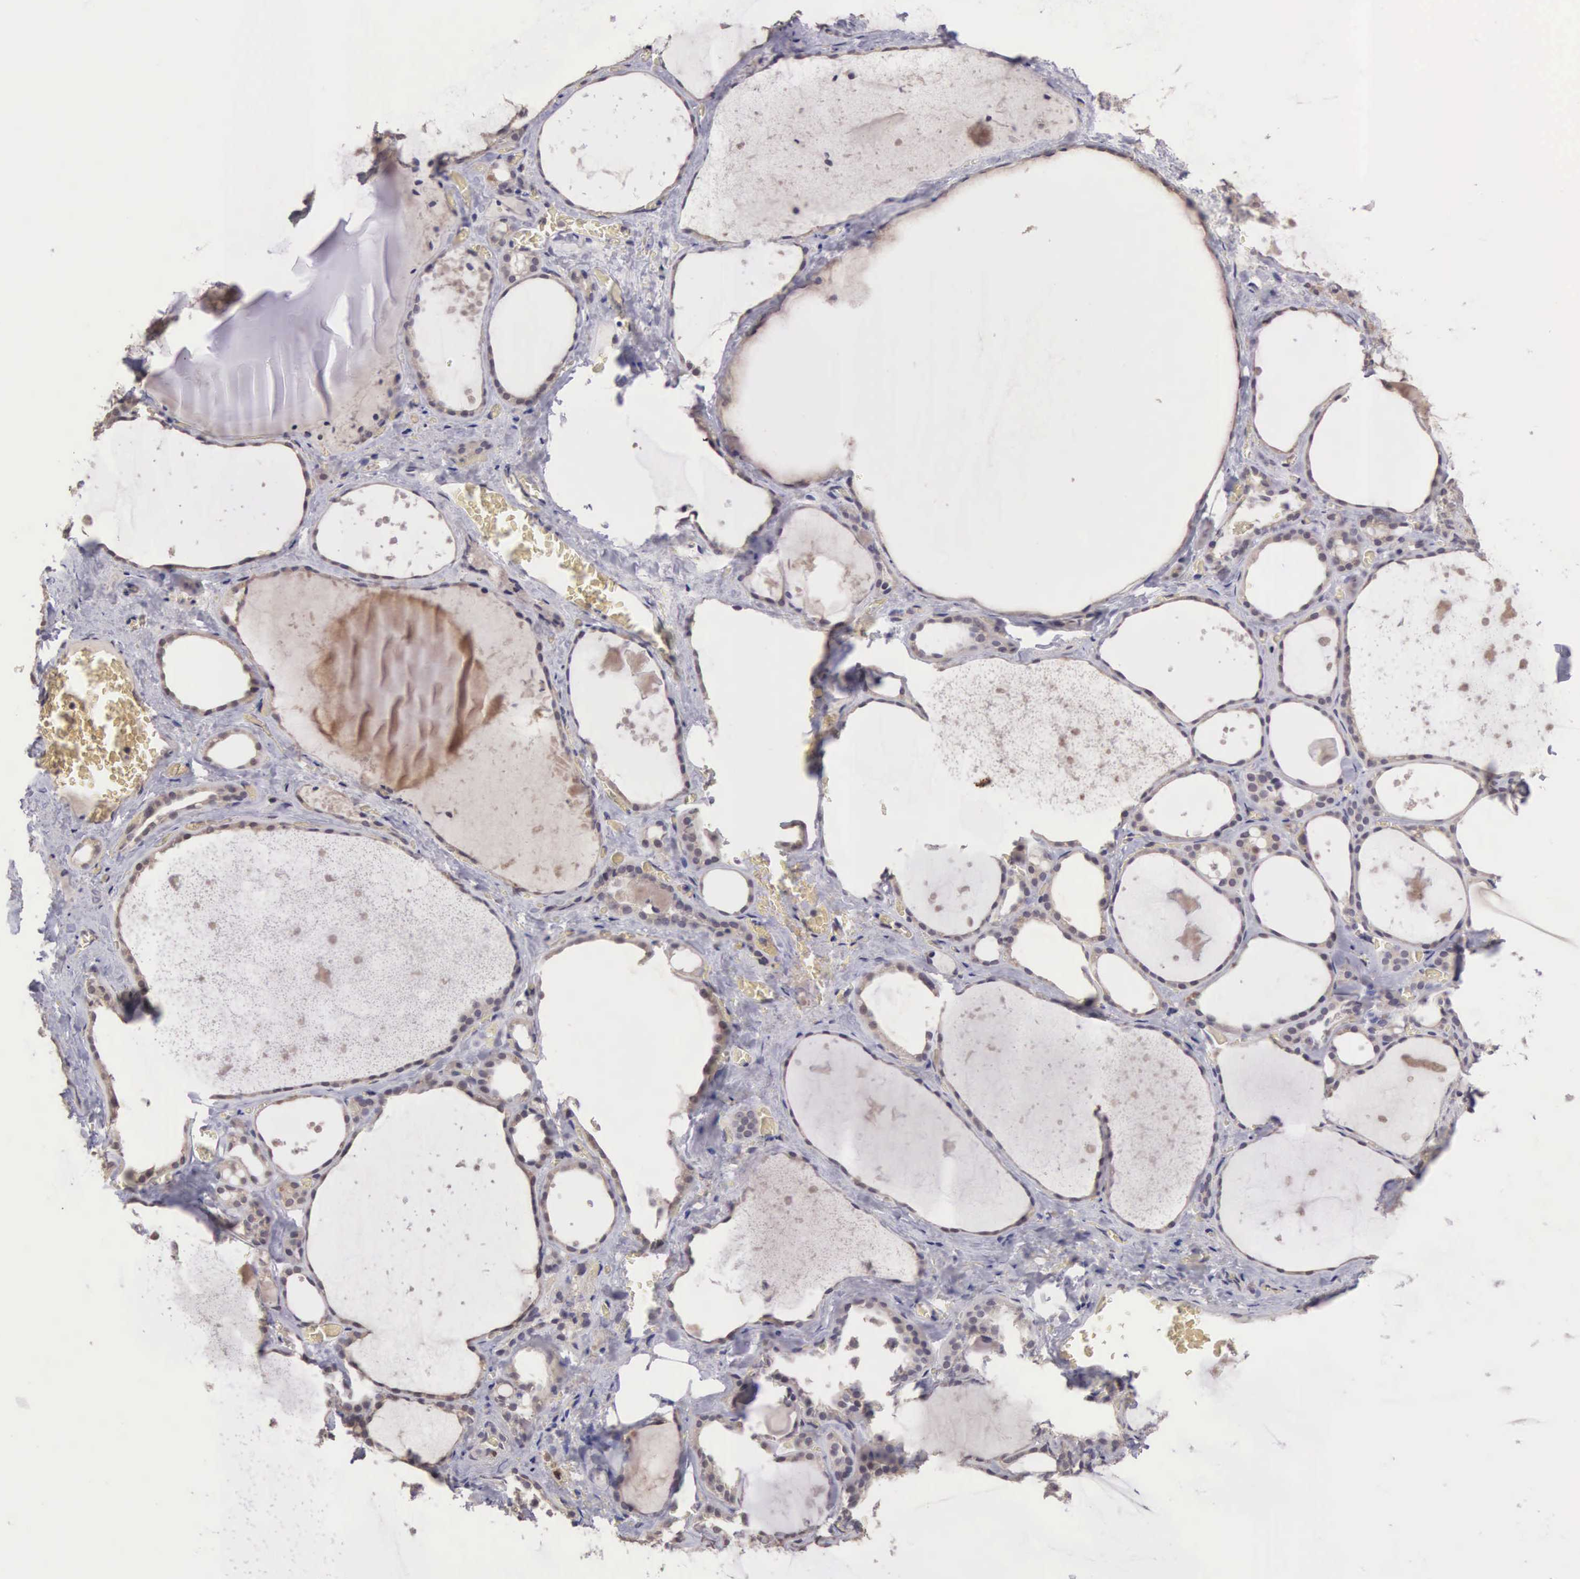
{"staining": {"intensity": "weak", "quantity": "25%-75%", "location": "nuclear"}, "tissue": "thyroid gland", "cell_type": "Glandular cells", "image_type": "normal", "snomed": [{"axis": "morphology", "description": "Normal tissue, NOS"}, {"axis": "topography", "description": "Thyroid gland"}], "caption": "Brown immunohistochemical staining in normal human thyroid gland exhibits weak nuclear positivity in about 25%-75% of glandular cells.", "gene": "CDC45", "patient": {"sex": "male", "age": 76}}